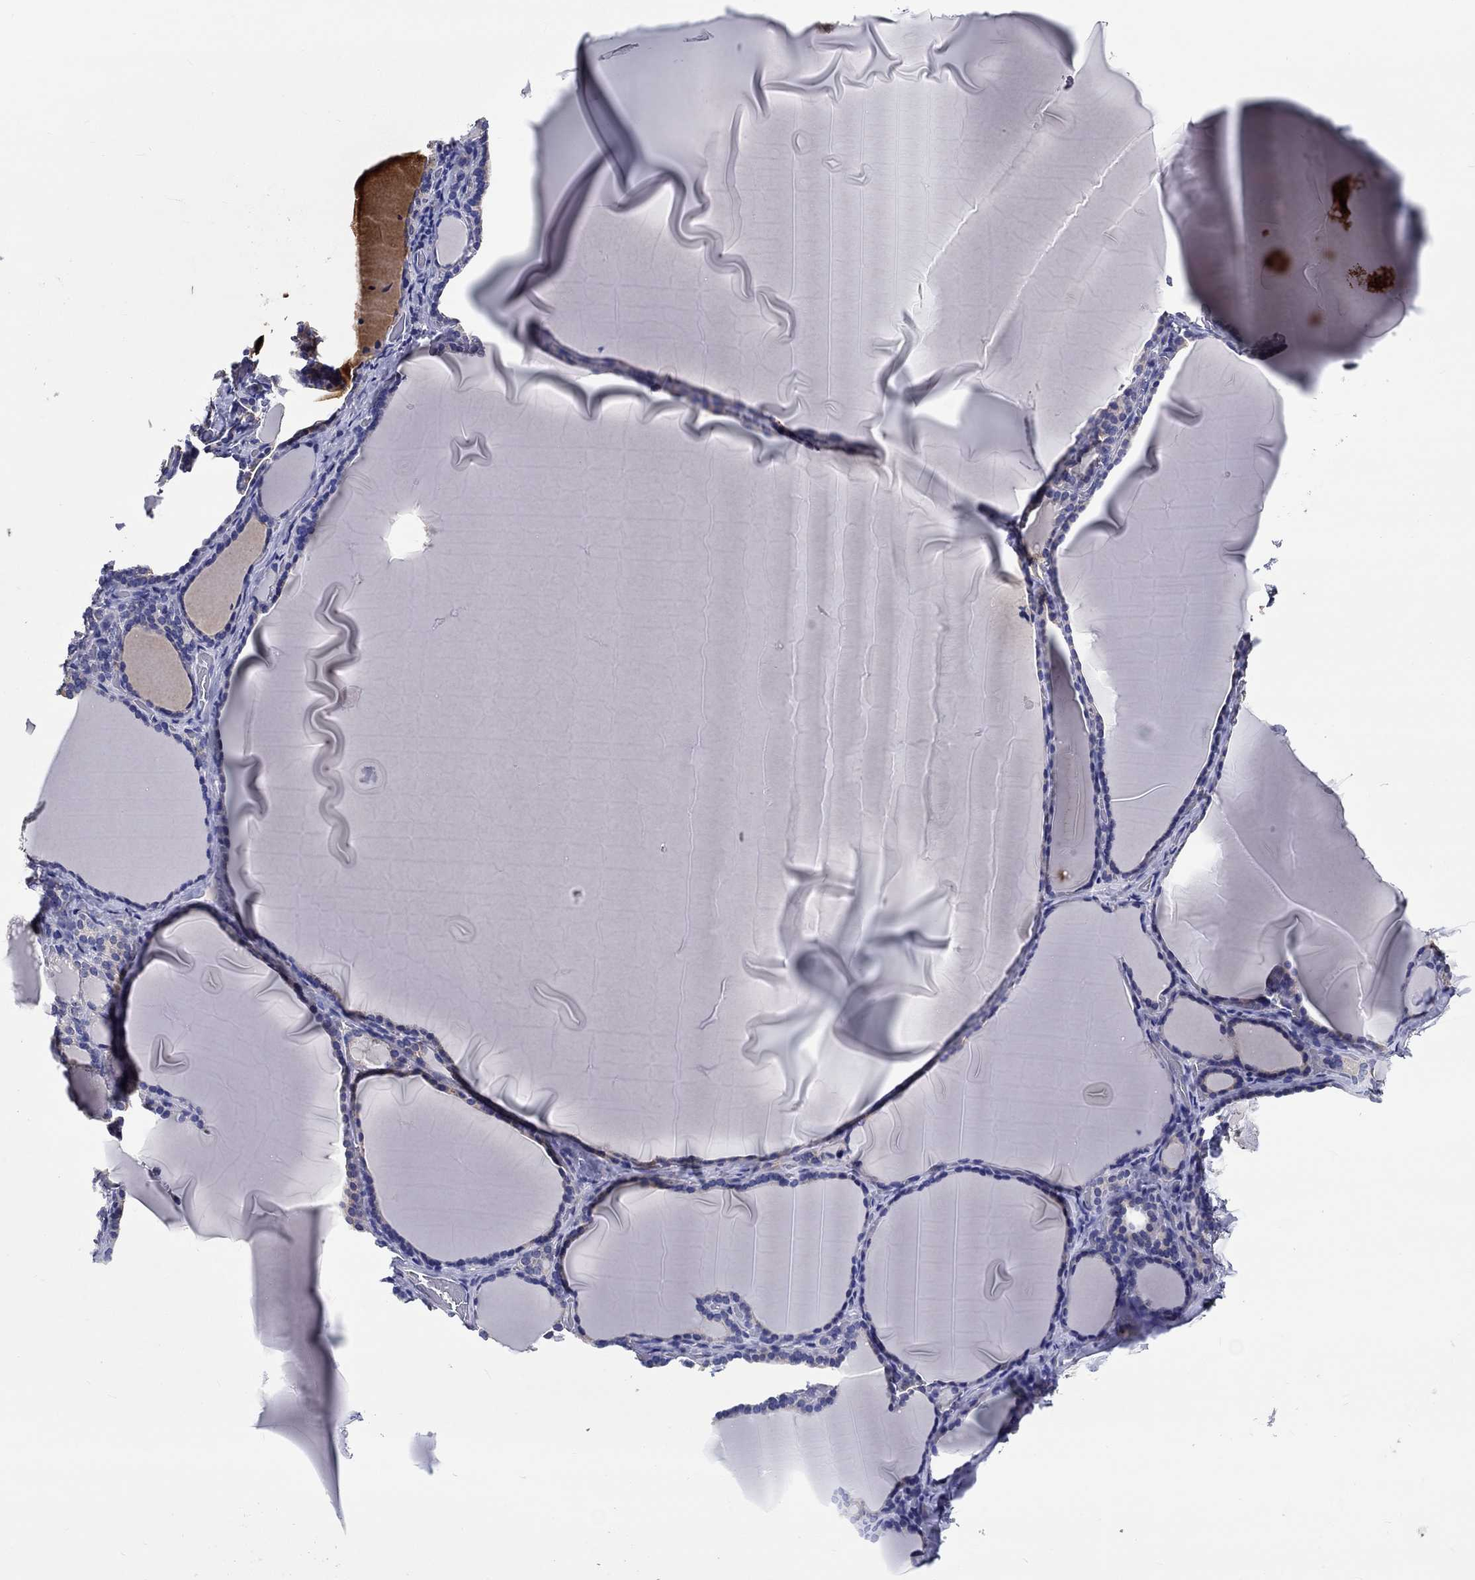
{"staining": {"intensity": "weak", "quantity": "25%-75%", "location": "cytoplasmic/membranous"}, "tissue": "thyroid gland", "cell_type": "Glandular cells", "image_type": "normal", "snomed": [{"axis": "morphology", "description": "Normal tissue, NOS"}, {"axis": "morphology", "description": "Hyperplasia, NOS"}, {"axis": "topography", "description": "Thyroid gland"}], "caption": "A low amount of weak cytoplasmic/membranous staining is present in about 25%-75% of glandular cells in benign thyroid gland. (DAB (3,3'-diaminobenzidine) IHC, brown staining for protein, blue staining for nuclei).", "gene": "CHIT1", "patient": {"sex": "female", "age": 27}}